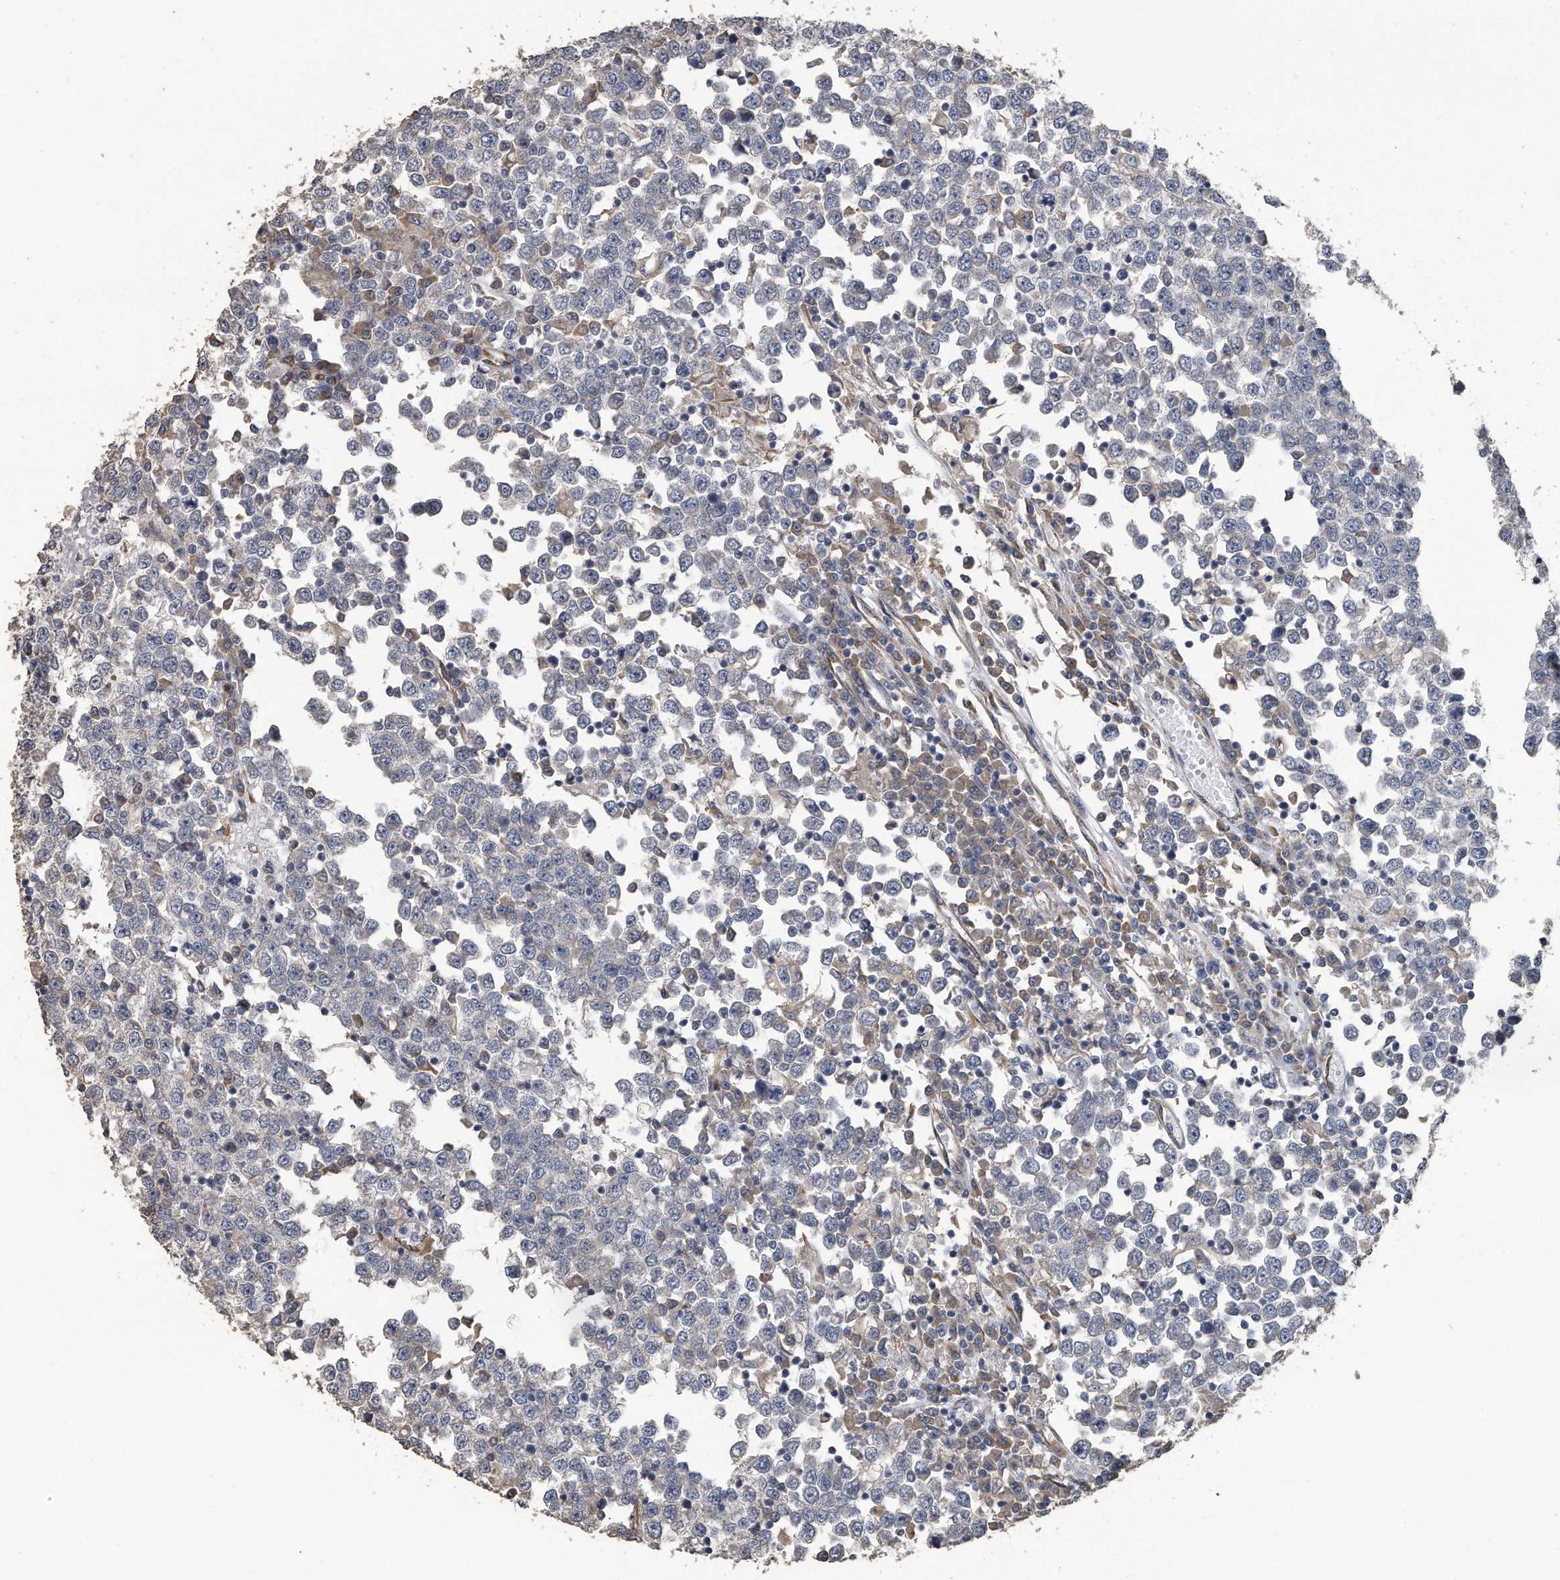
{"staining": {"intensity": "negative", "quantity": "none", "location": "none"}, "tissue": "testis cancer", "cell_type": "Tumor cells", "image_type": "cancer", "snomed": [{"axis": "morphology", "description": "Seminoma, NOS"}, {"axis": "topography", "description": "Testis"}], "caption": "This is a histopathology image of immunohistochemistry staining of testis seminoma, which shows no expression in tumor cells.", "gene": "PCLO", "patient": {"sex": "male", "age": 65}}